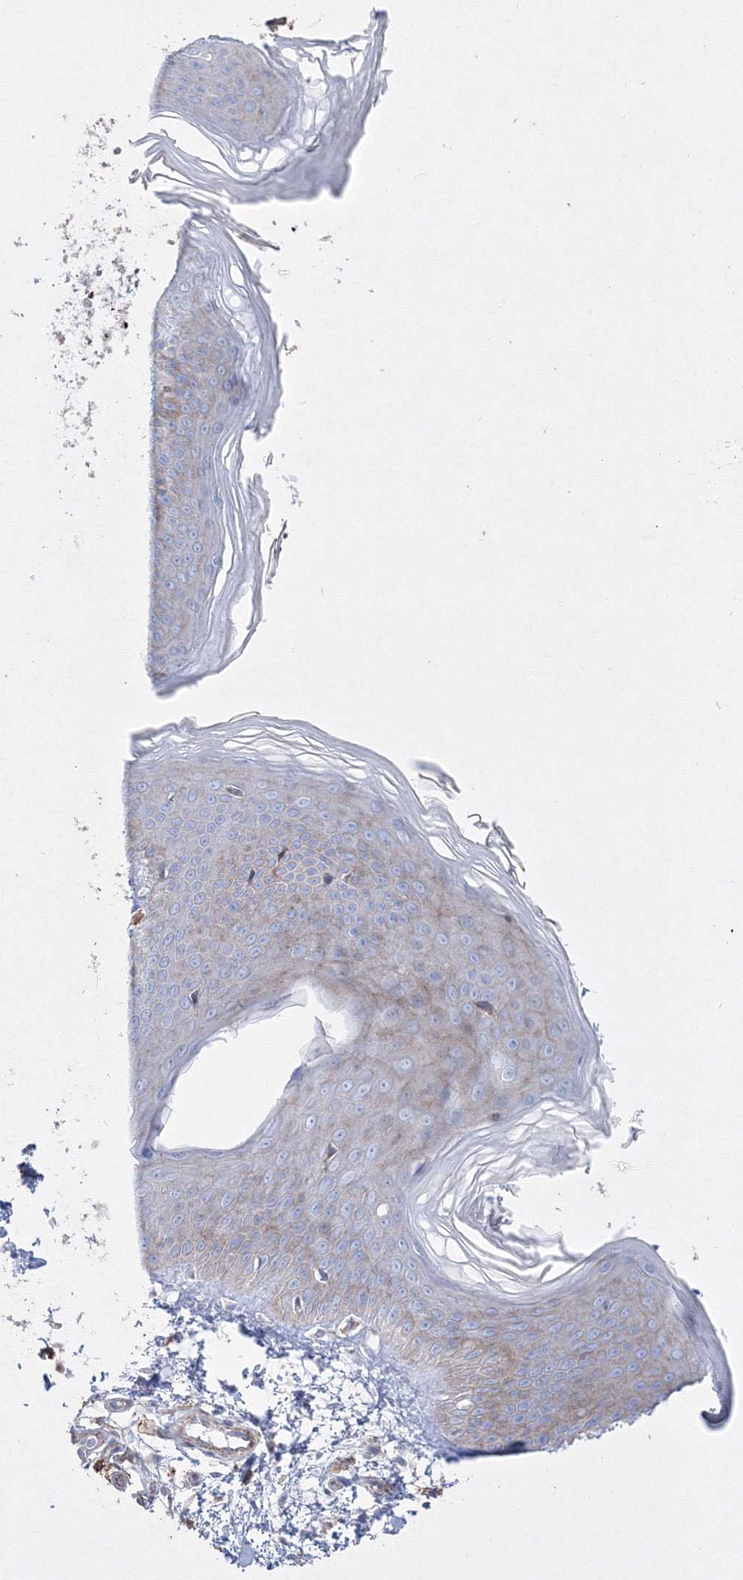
{"staining": {"intensity": "negative", "quantity": "none", "location": "none"}, "tissue": "skin", "cell_type": "Fibroblasts", "image_type": "normal", "snomed": [{"axis": "morphology", "description": "Normal tissue, NOS"}, {"axis": "topography", "description": "Skin"}], "caption": "Immunohistochemistry (IHC) micrograph of benign skin stained for a protein (brown), which reveals no expression in fibroblasts. (DAB (3,3'-diaminobenzidine) IHC, high magnification).", "gene": "GPR82", "patient": {"sex": "male", "age": 37}}